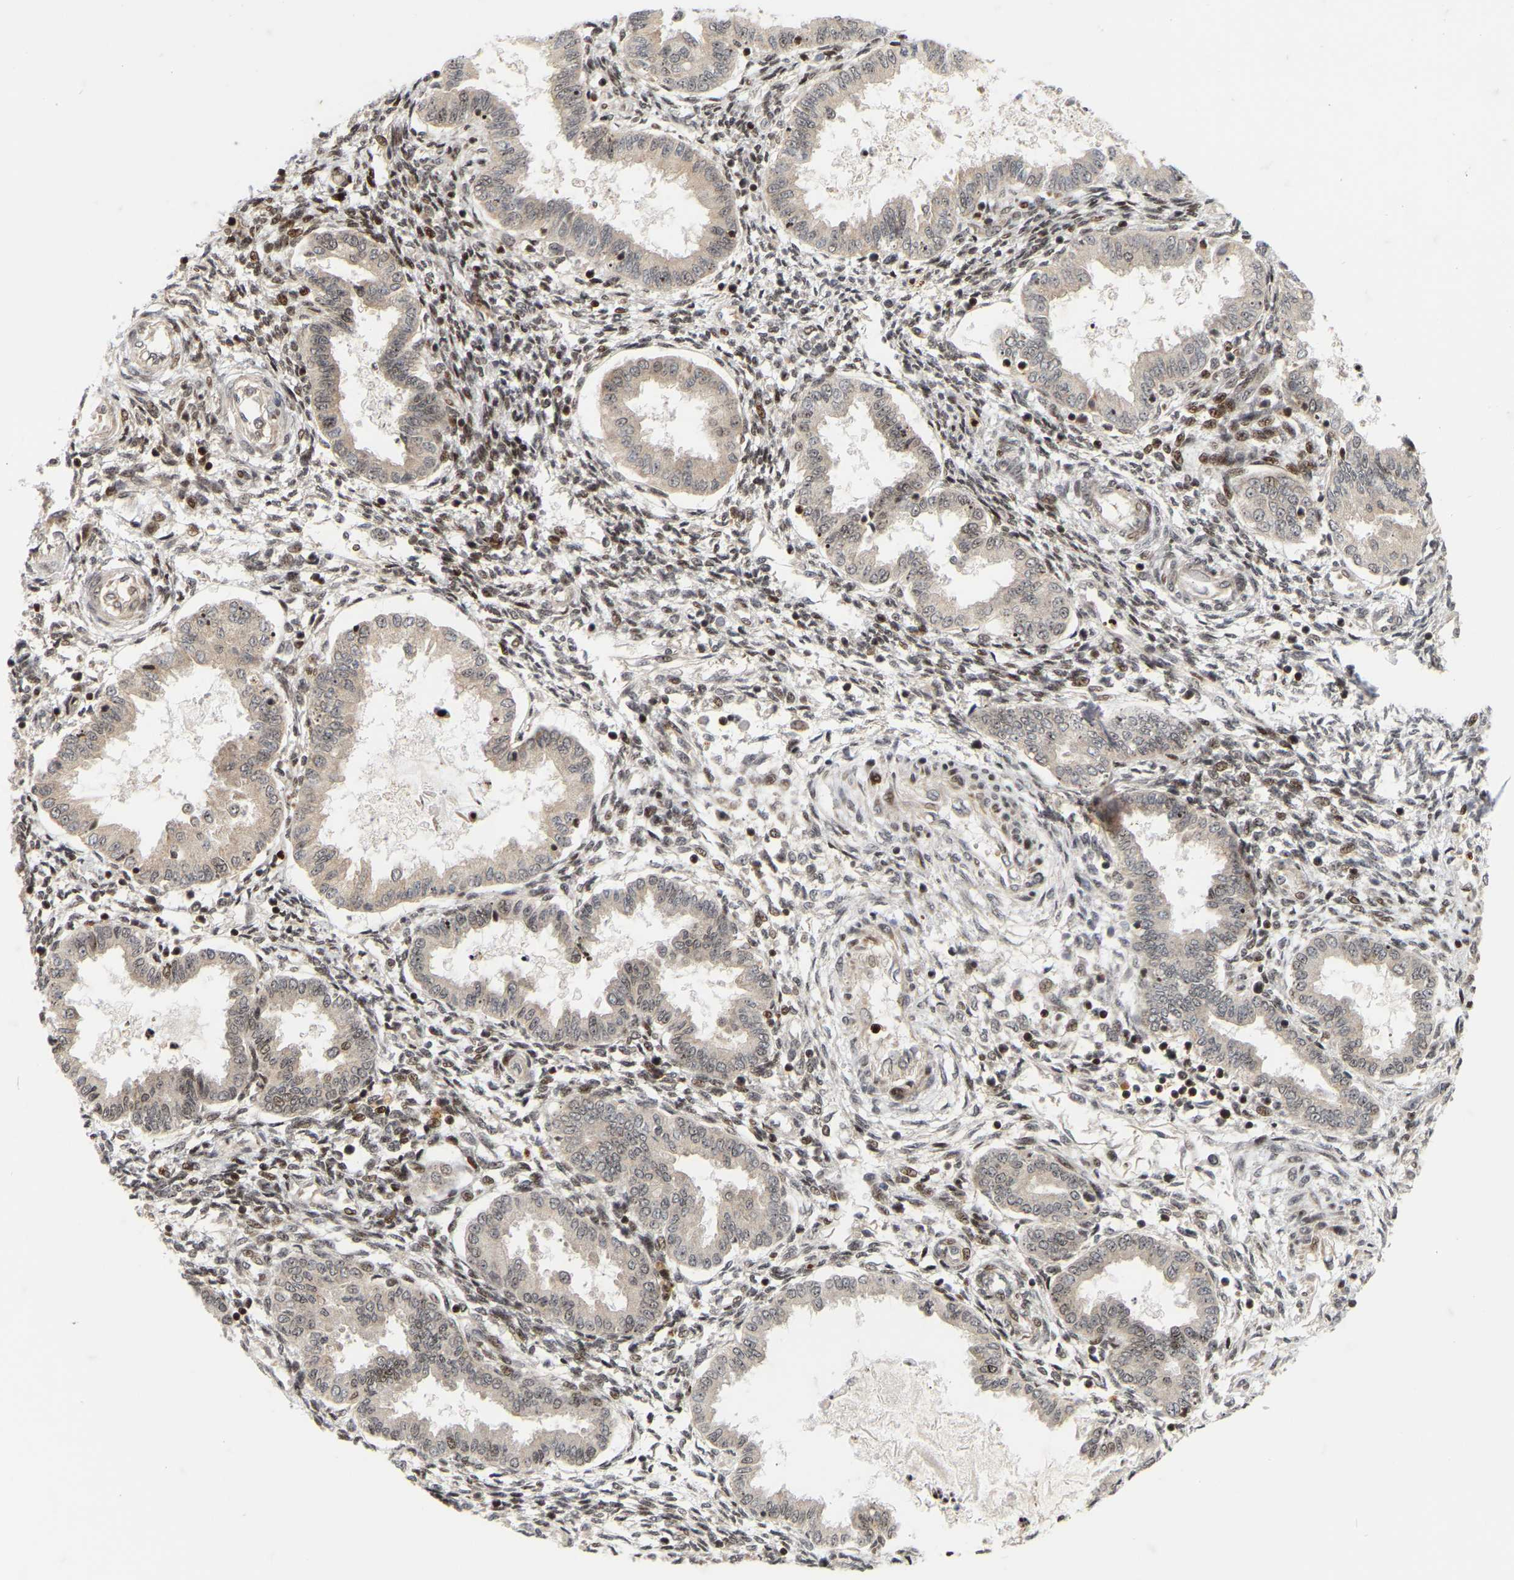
{"staining": {"intensity": "moderate", "quantity": "25%-75%", "location": "nuclear"}, "tissue": "endometrium", "cell_type": "Cells in endometrial stroma", "image_type": "normal", "snomed": [{"axis": "morphology", "description": "Normal tissue, NOS"}, {"axis": "topography", "description": "Endometrium"}], "caption": "Moderate nuclear positivity for a protein is present in approximately 25%-75% of cells in endometrial stroma of benign endometrium using immunohistochemistry.", "gene": "NFE2L2", "patient": {"sex": "female", "age": 33}}